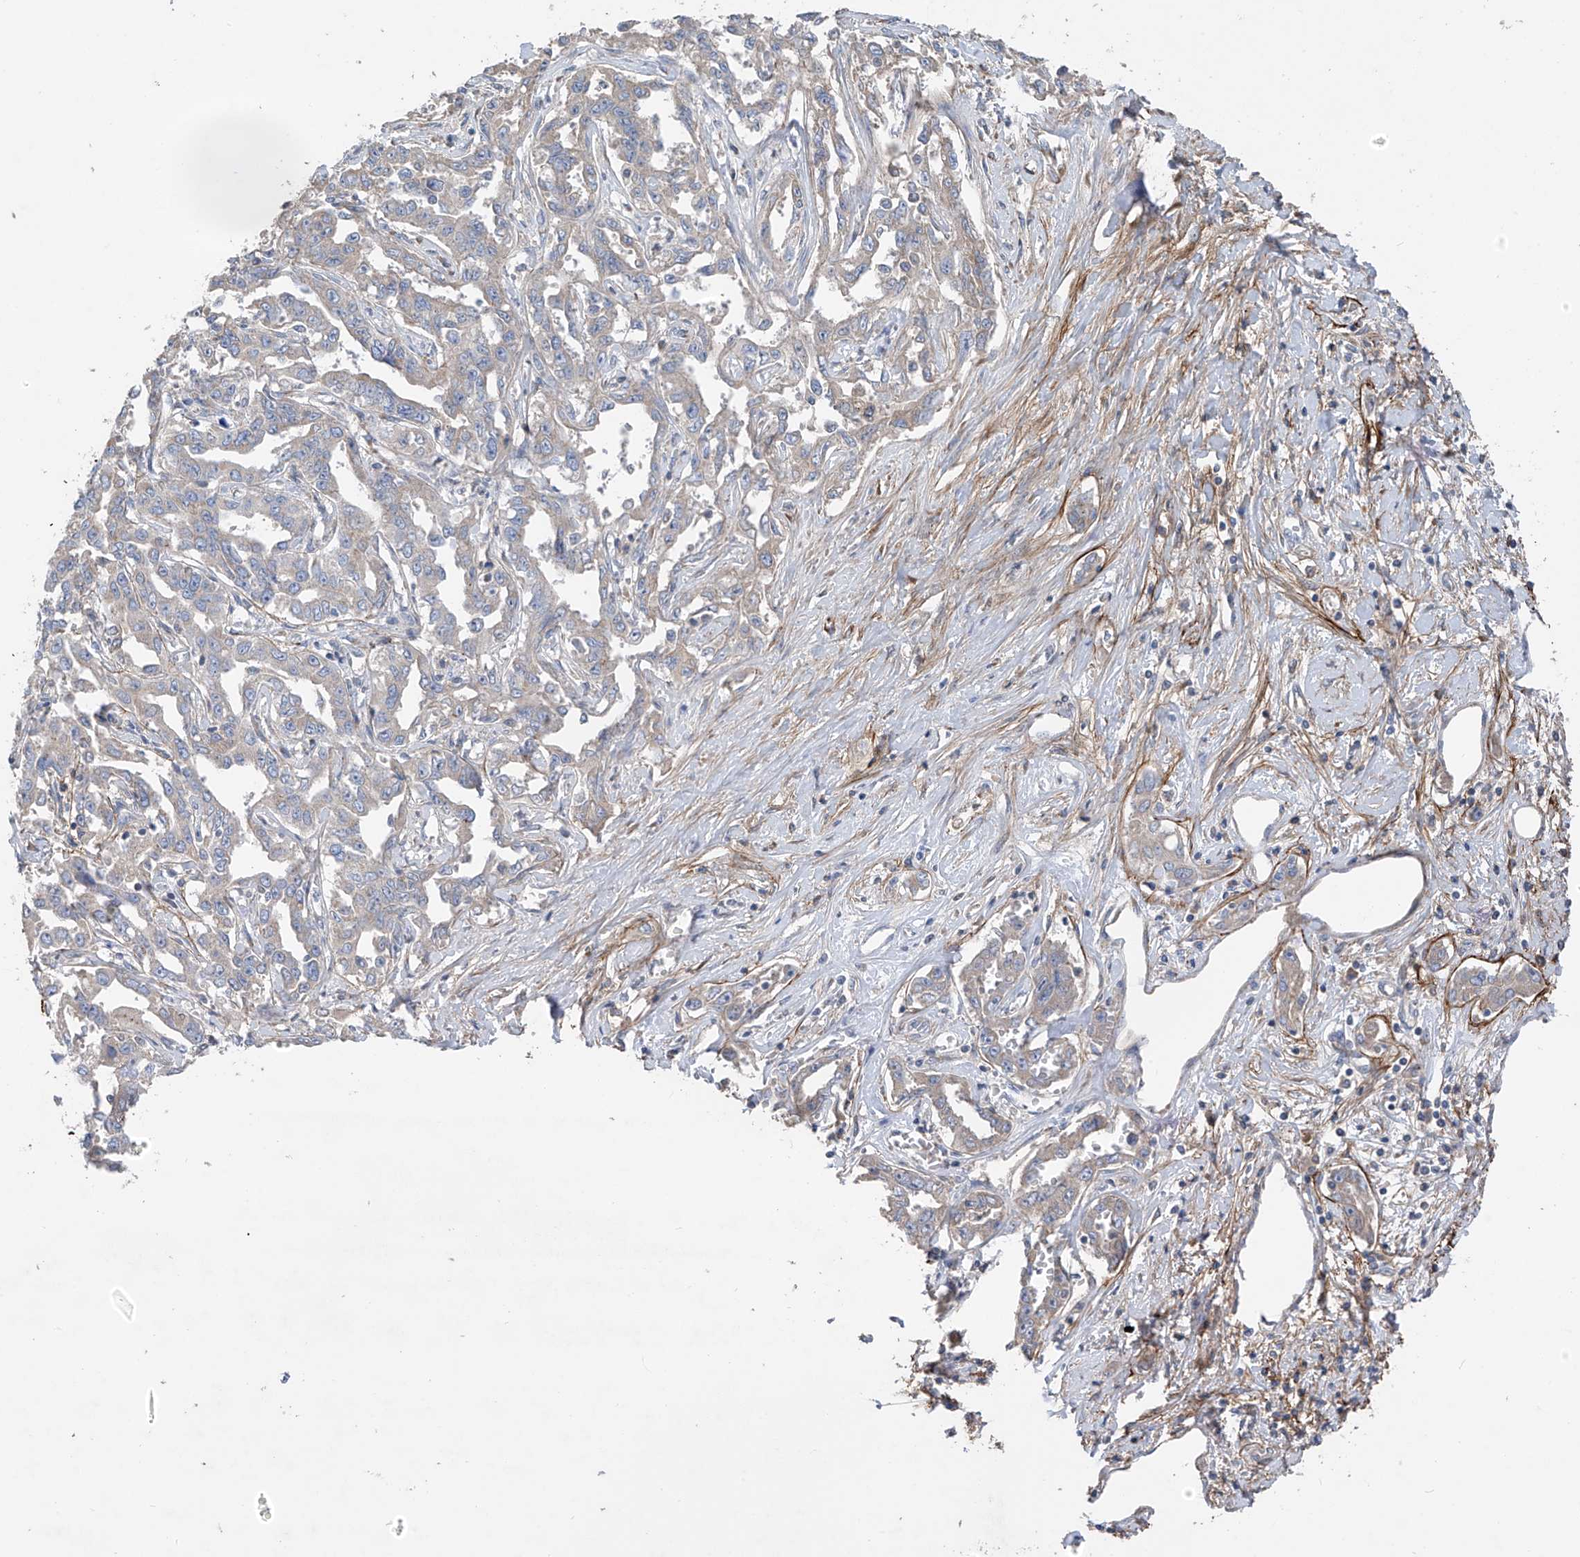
{"staining": {"intensity": "negative", "quantity": "none", "location": "none"}, "tissue": "liver cancer", "cell_type": "Tumor cells", "image_type": "cancer", "snomed": [{"axis": "morphology", "description": "Cholangiocarcinoma"}, {"axis": "topography", "description": "Liver"}], "caption": "A high-resolution photomicrograph shows IHC staining of liver cholangiocarcinoma, which shows no significant expression in tumor cells. The staining was performed using DAB to visualize the protein expression in brown, while the nuclei were stained in blue with hematoxylin (Magnification: 20x).", "gene": "GALNTL6", "patient": {"sex": "male", "age": 59}}